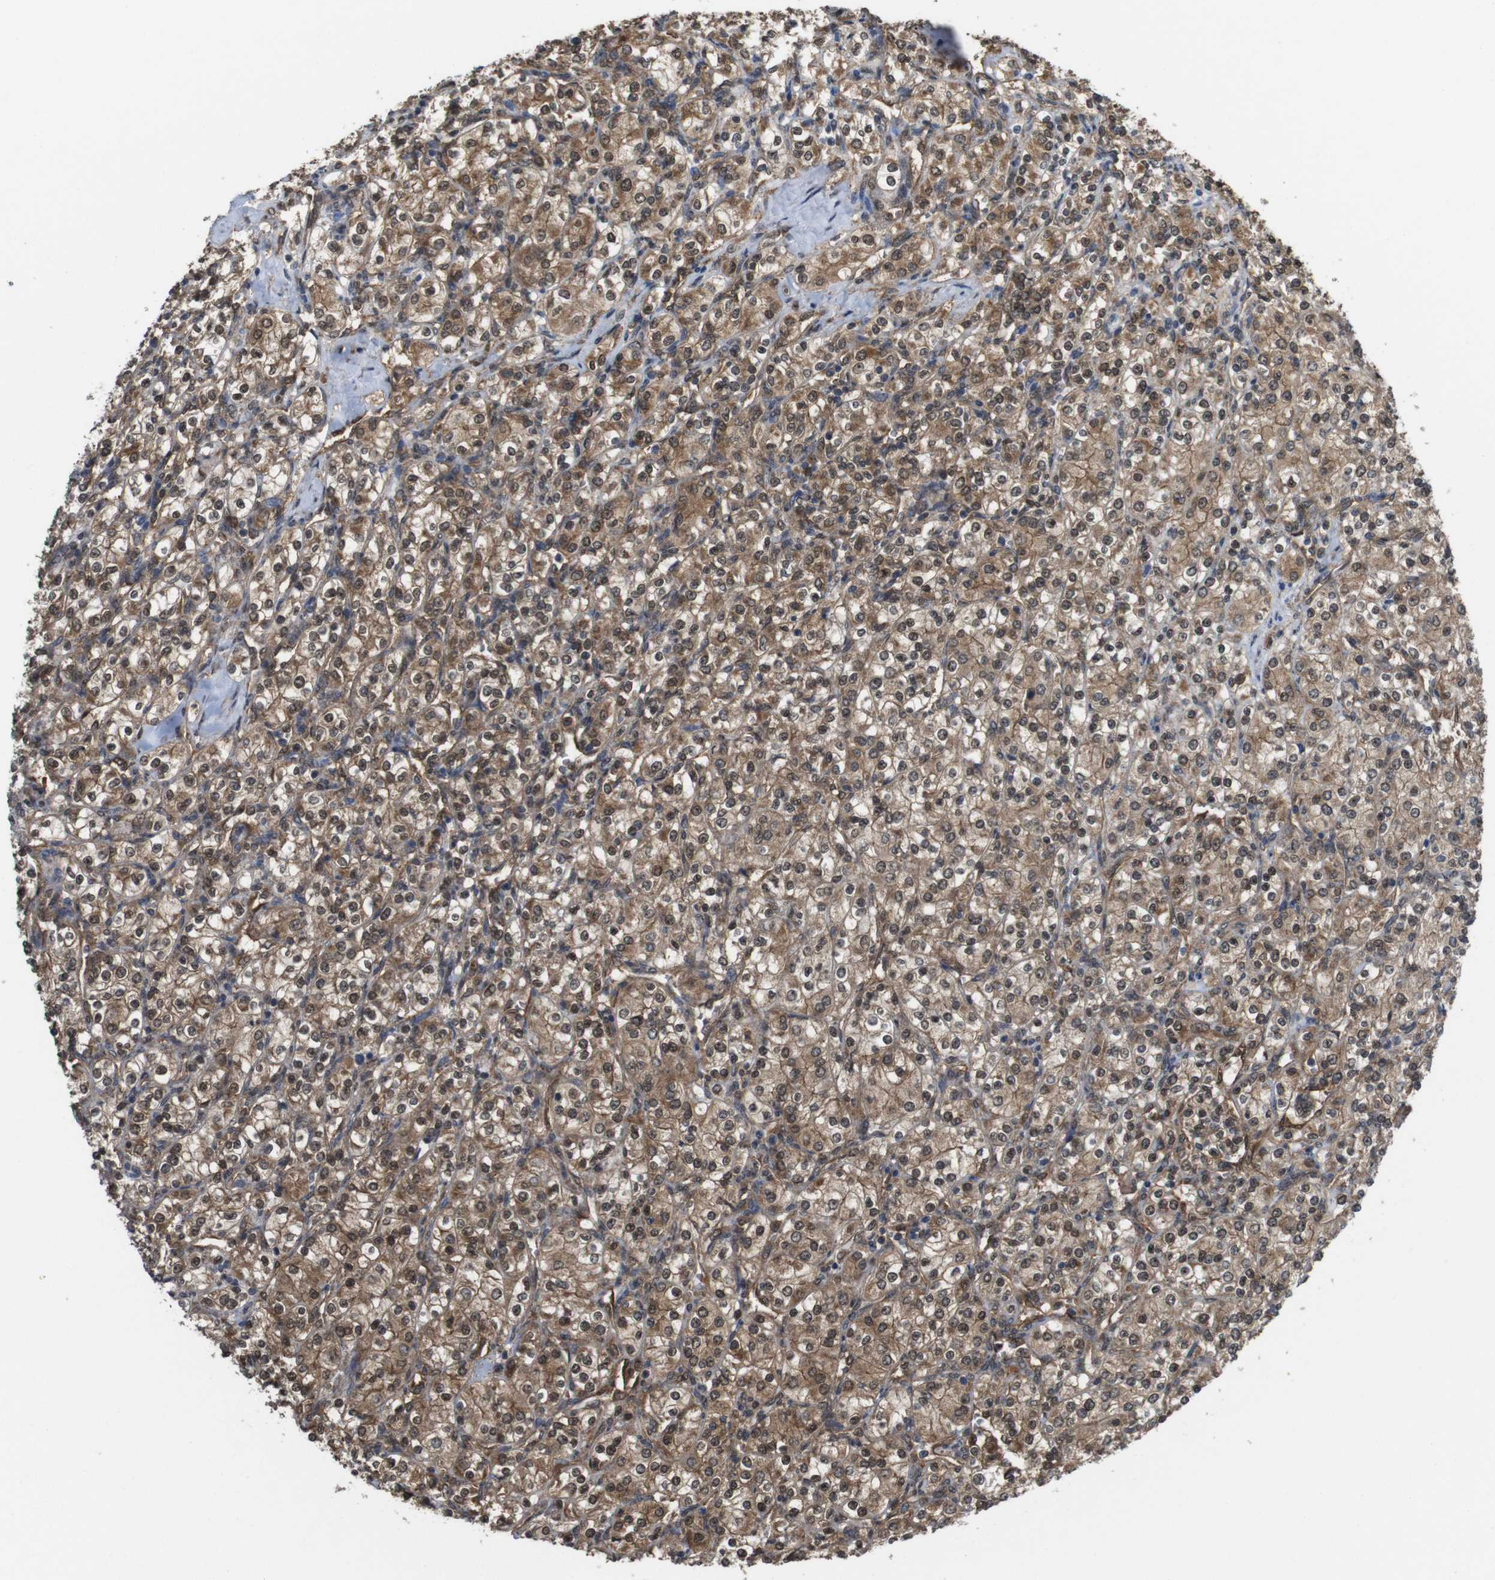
{"staining": {"intensity": "moderate", "quantity": ">75%", "location": "cytoplasmic/membranous,nuclear"}, "tissue": "renal cancer", "cell_type": "Tumor cells", "image_type": "cancer", "snomed": [{"axis": "morphology", "description": "Adenocarcinoma, NOS"}, {"axis": "topography", "description": "Kidney"}], "caption": "Protein expression analysis of adenocarcinoma (renal) demonstrates moderate cytoplasmic/membranous and nuclear staining in approximately >75% of tumor cells.", "gene": "YWHAG", "patient": {"sex": "male", "age": 77}}